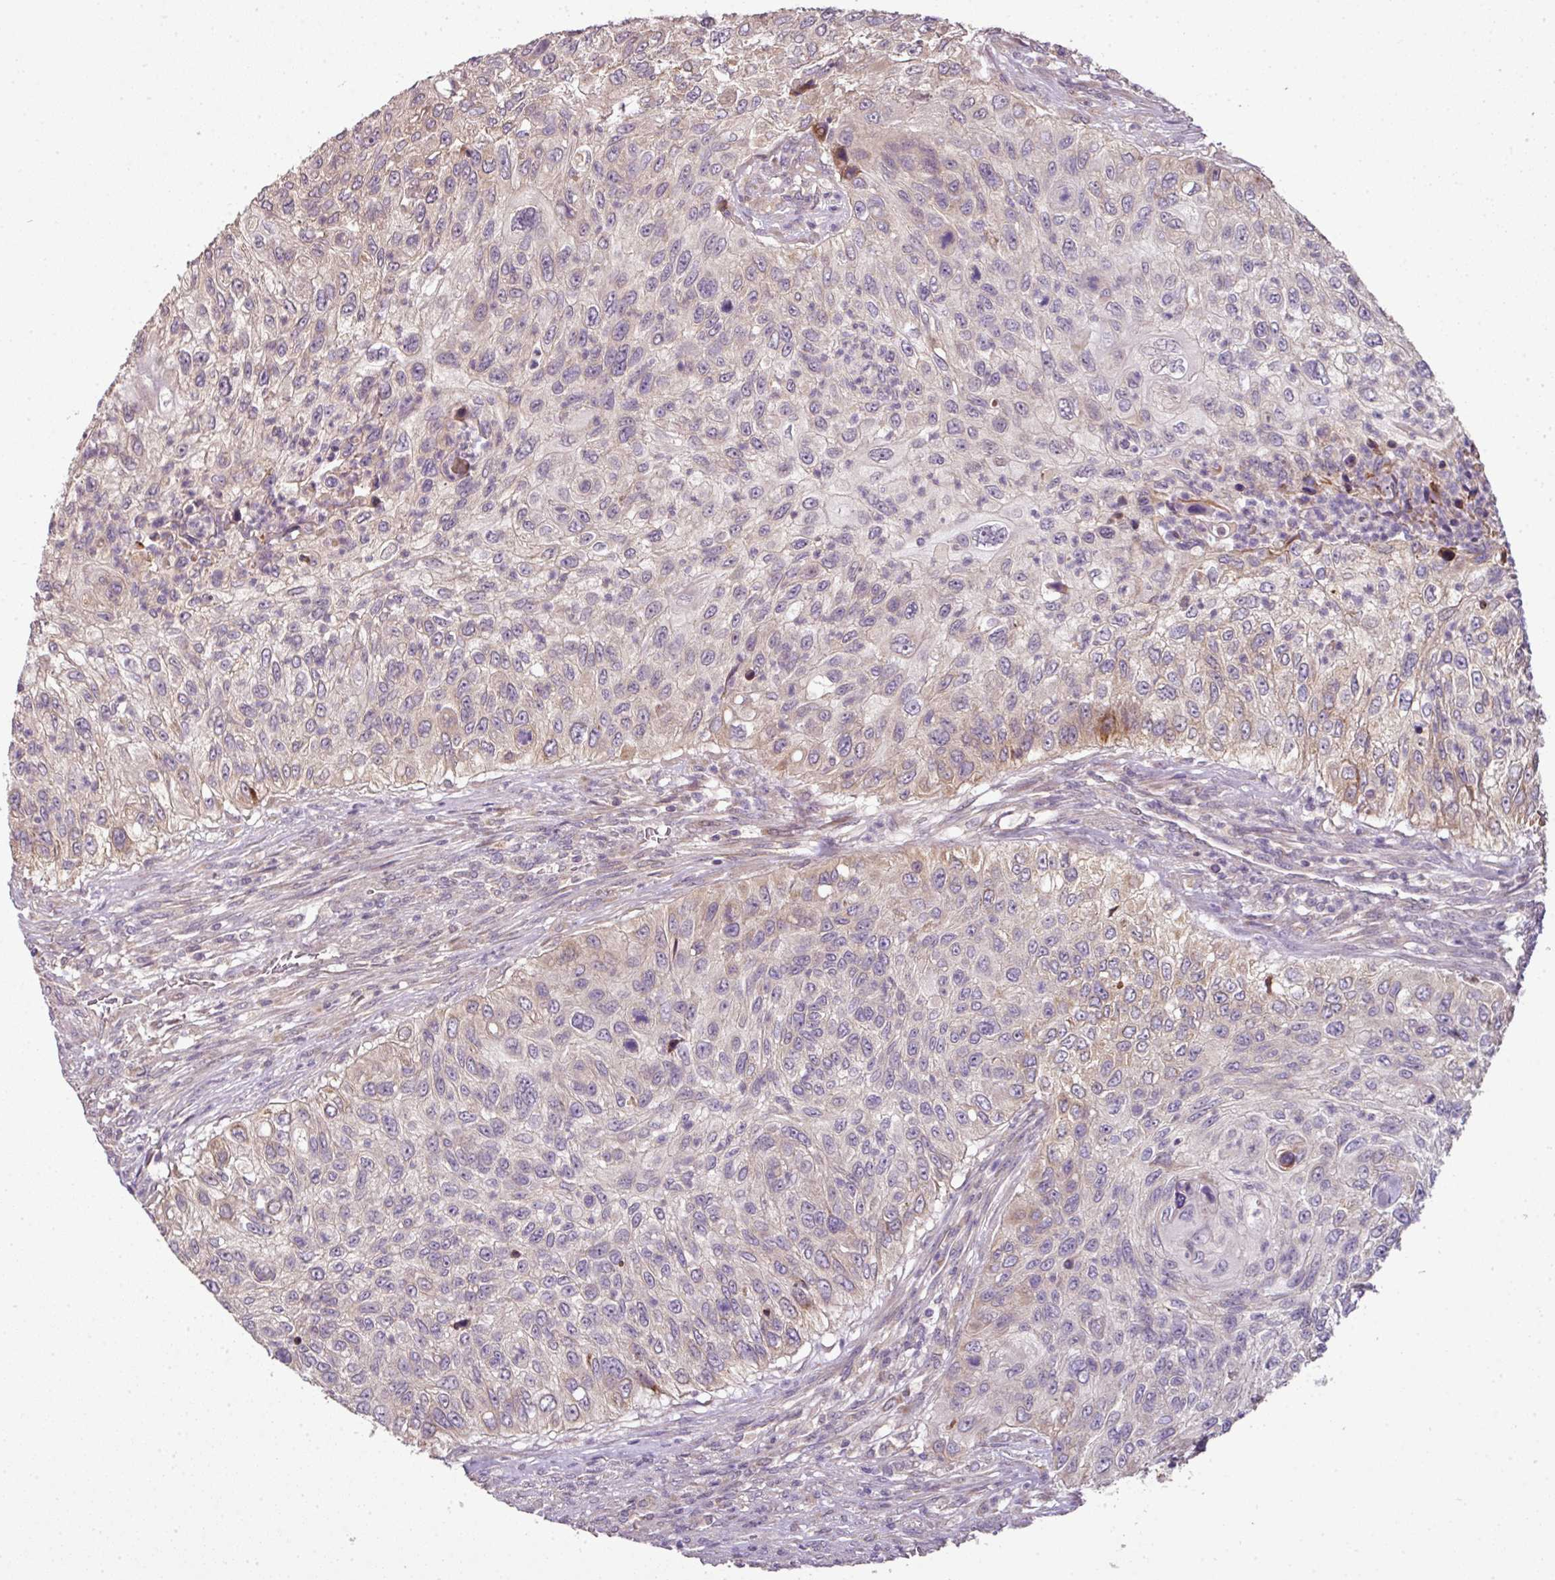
{"staining": {"intensity": "weak", "quantity": "25%-75%", "location": "cytoplasmic/membranous"}, "tissue": "urothelial cancer", "cell_type": "Tumor cells", "image_type": "cancer", "snomed": [{"axis": "morphology", "description": "Urothelial carcinoma, High grade"}, {"axis": "topography", "description": "Urinary bladder"}], "caption": "This image shows immunohistochemistry staining of human urothelial carcinoma (high-grade), with low weak cytoplasmic/membranous staining in about 25%-75% of tumor cells.", "gene": "SPCS3", "patient": {"sex": "female", "age": 60}}